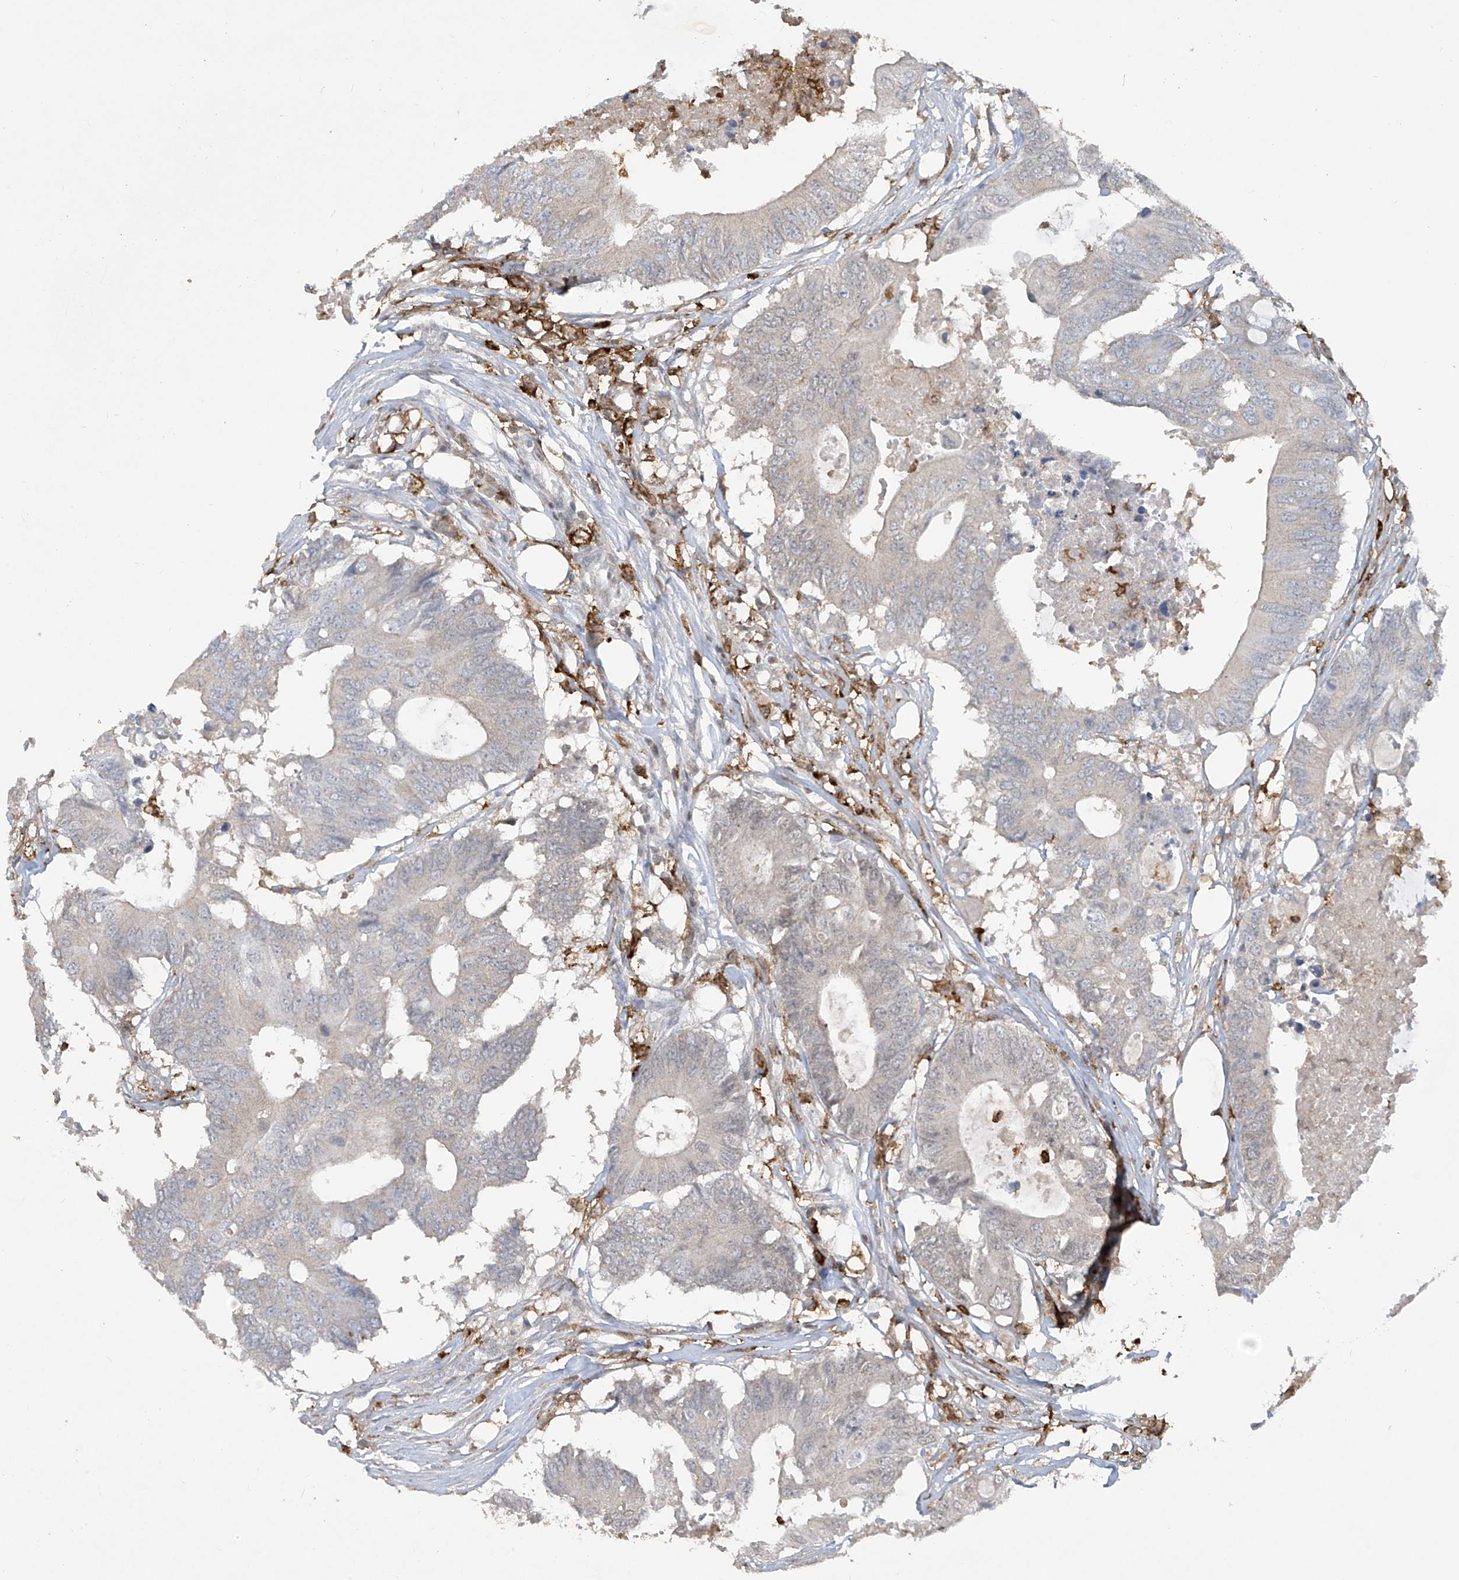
{"staining": {"intensity": "negative", "quantity": "none", "location": "none"}, "tissue": "colorectal cancer", "cell_type": "Tumor cells", "image_type": "cancer", "snomed": [{"axis": "morphology", "description": "Adenocarcinoma, NOS"}, {"axis": "topography", "description": "Colon"}], "caption": "The immunohistochemistry (IHC) image has no significant staining in tumor cells of colorectal cancer tissue. (Stains: DAB IHC with hematoxylin counter stain, Microscopy: brightfield microscopy at high magnification).", "gene": "FCGR3A", "patient": {"sex": "male", "age": 71}}